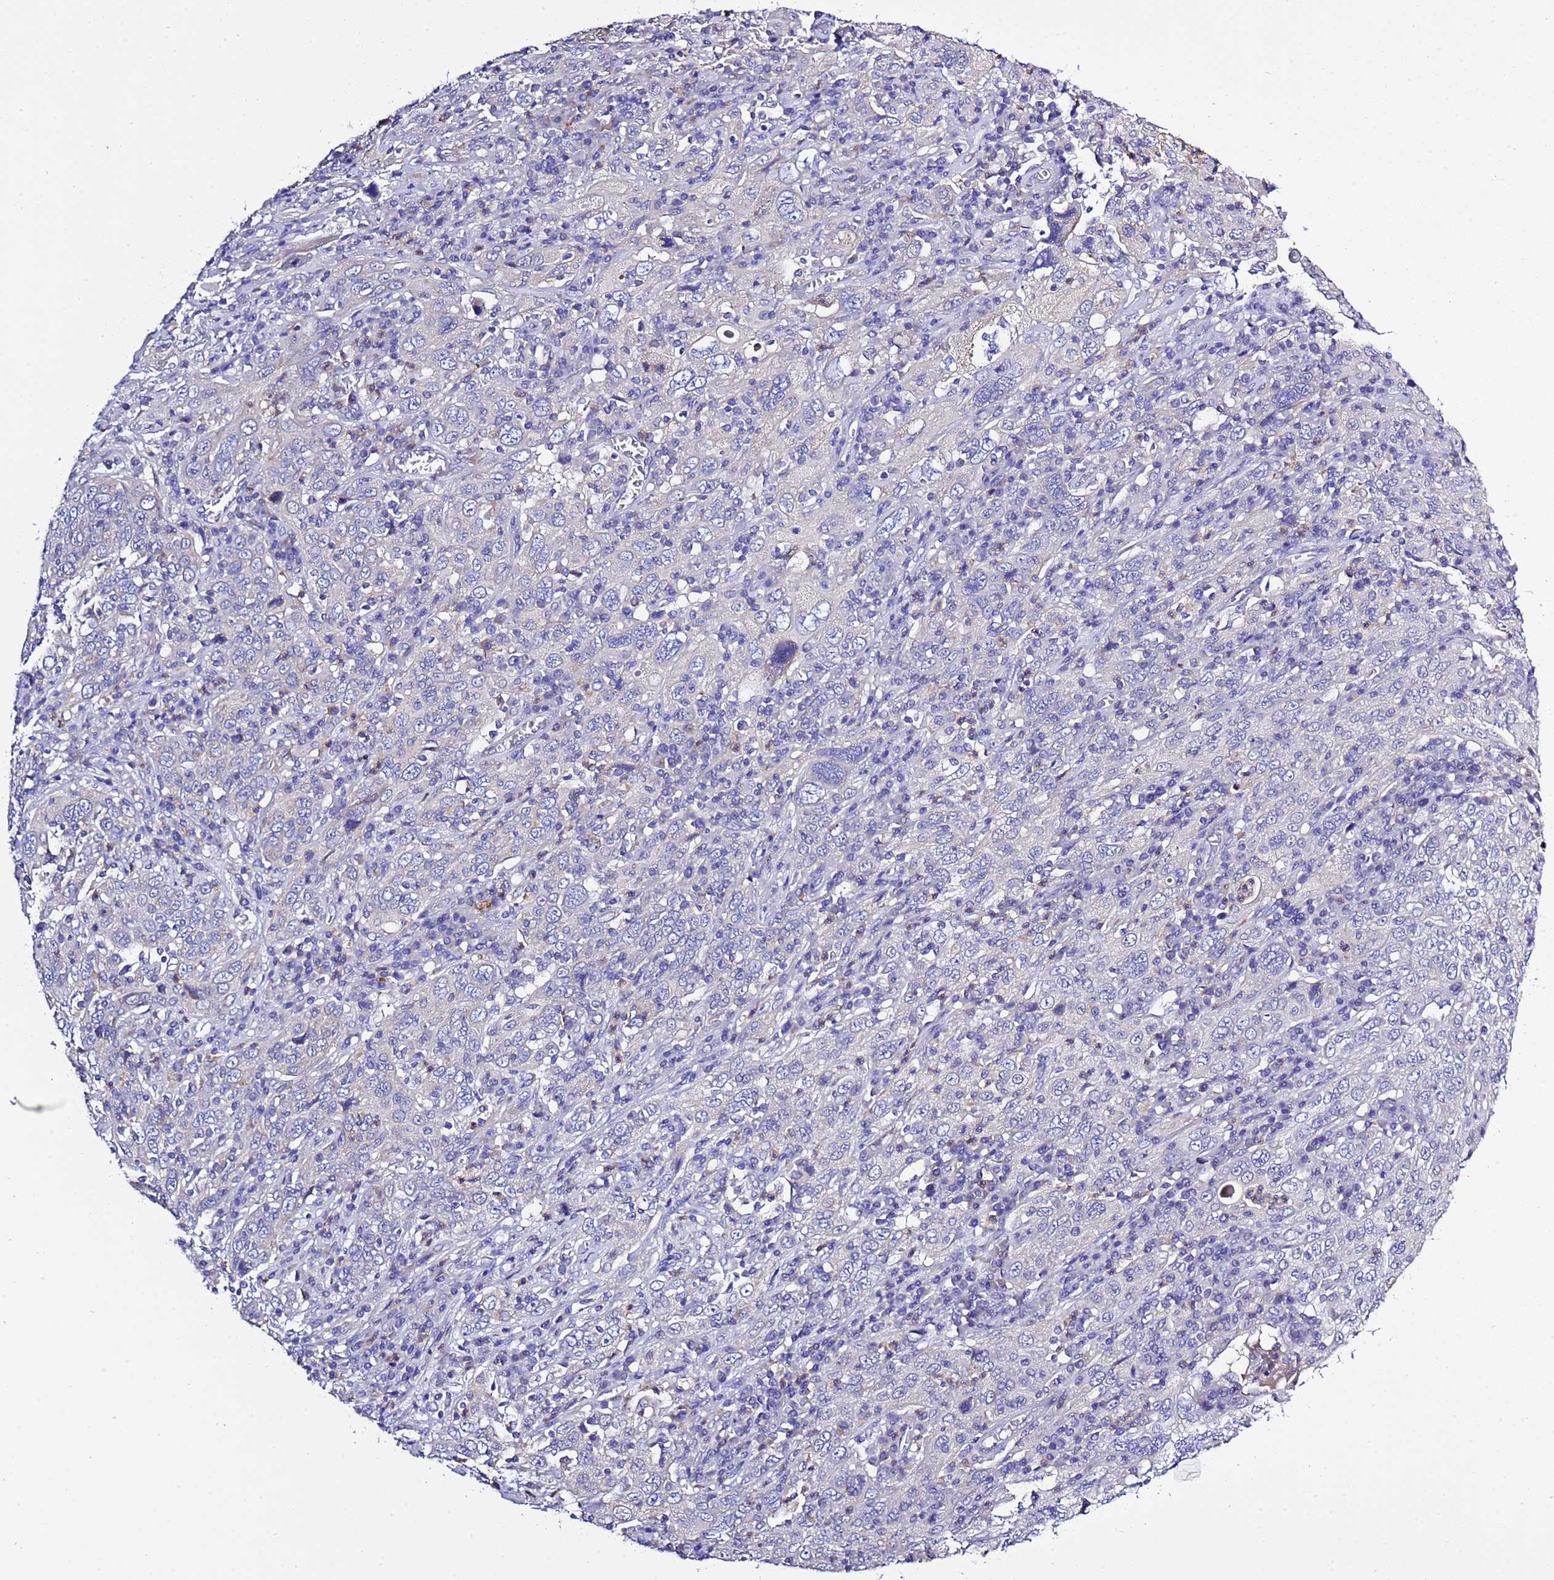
{"staining": {"intensity": "negative", "quantity": "none", "location": "none"}, "tissue": "cervical cancer", "cell_type": "Tumor cells", "image_type": "cancer", "snomed": [{"axis": "morphology", "description": "Squamous cell carcinoma, NOS"}, {"axis": "topography", "description": "Cervix"}], "caption": "Cervical squamous cell carcinoma stained for a protein using IHC reveals no positivity tumor cells.", "gene": "KICS2", "patient": {"sex": "female", "age": 46}}